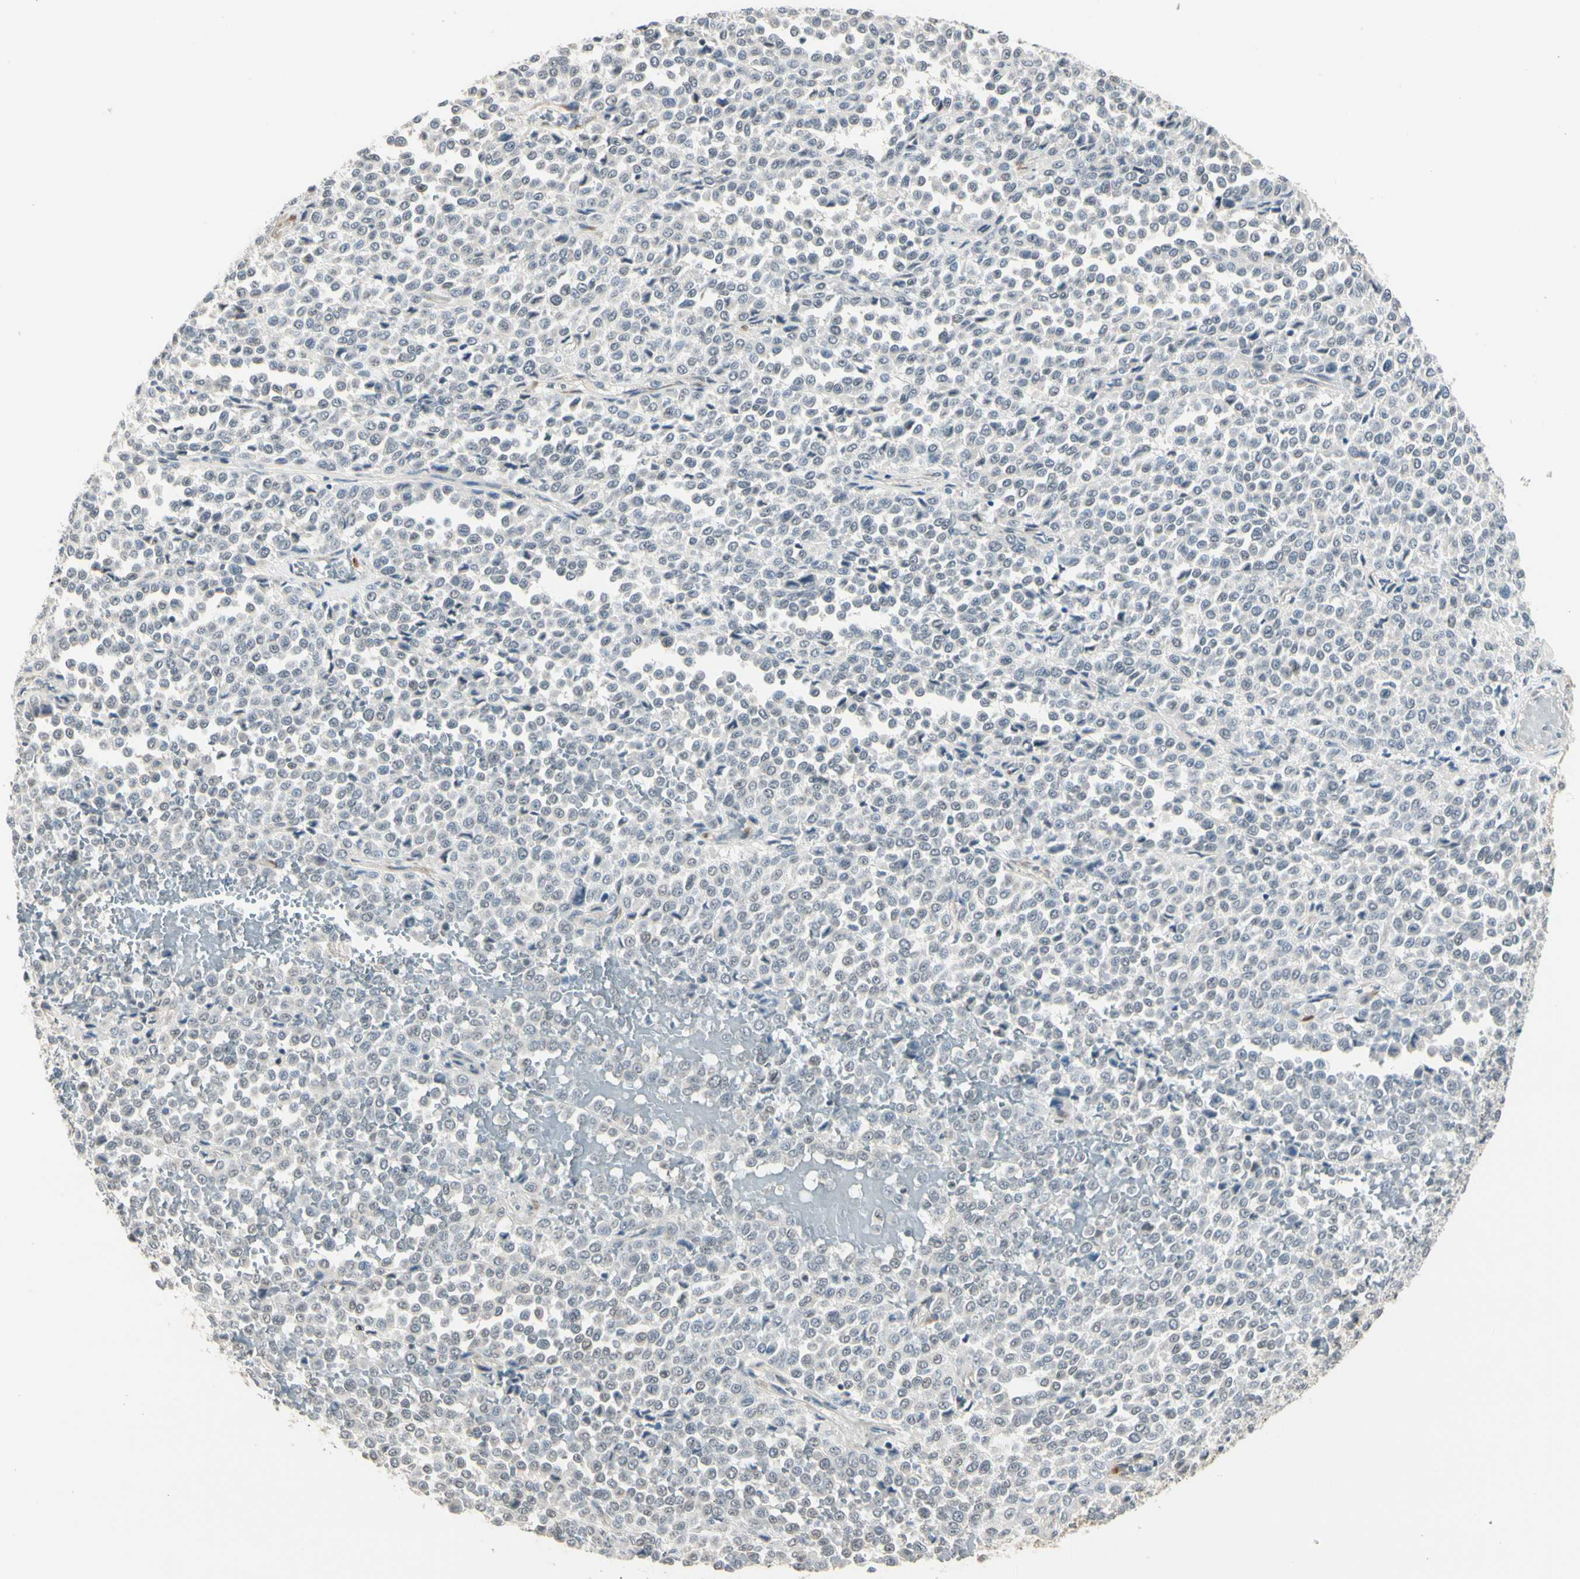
{"staining": {"intensity": "negative", "quantity": "none", "location": "none"}, "tissue": "melanoma", "cell_type": "Tumor cells", "image_type": "cancer", "snomed": [{"axis": "morphology", "description": "Malignant melanoma, Metastatic site"}, {"axis": "topography", "description": "Pancreas"}], "caption": "The image demonstrates no significant expression in tumor cells of melanoma. (Immunohistochemistry, brightfield microscopy, high magnification).", "gene": "GREM1", "patient": {"sex": "female", "age": 30}}